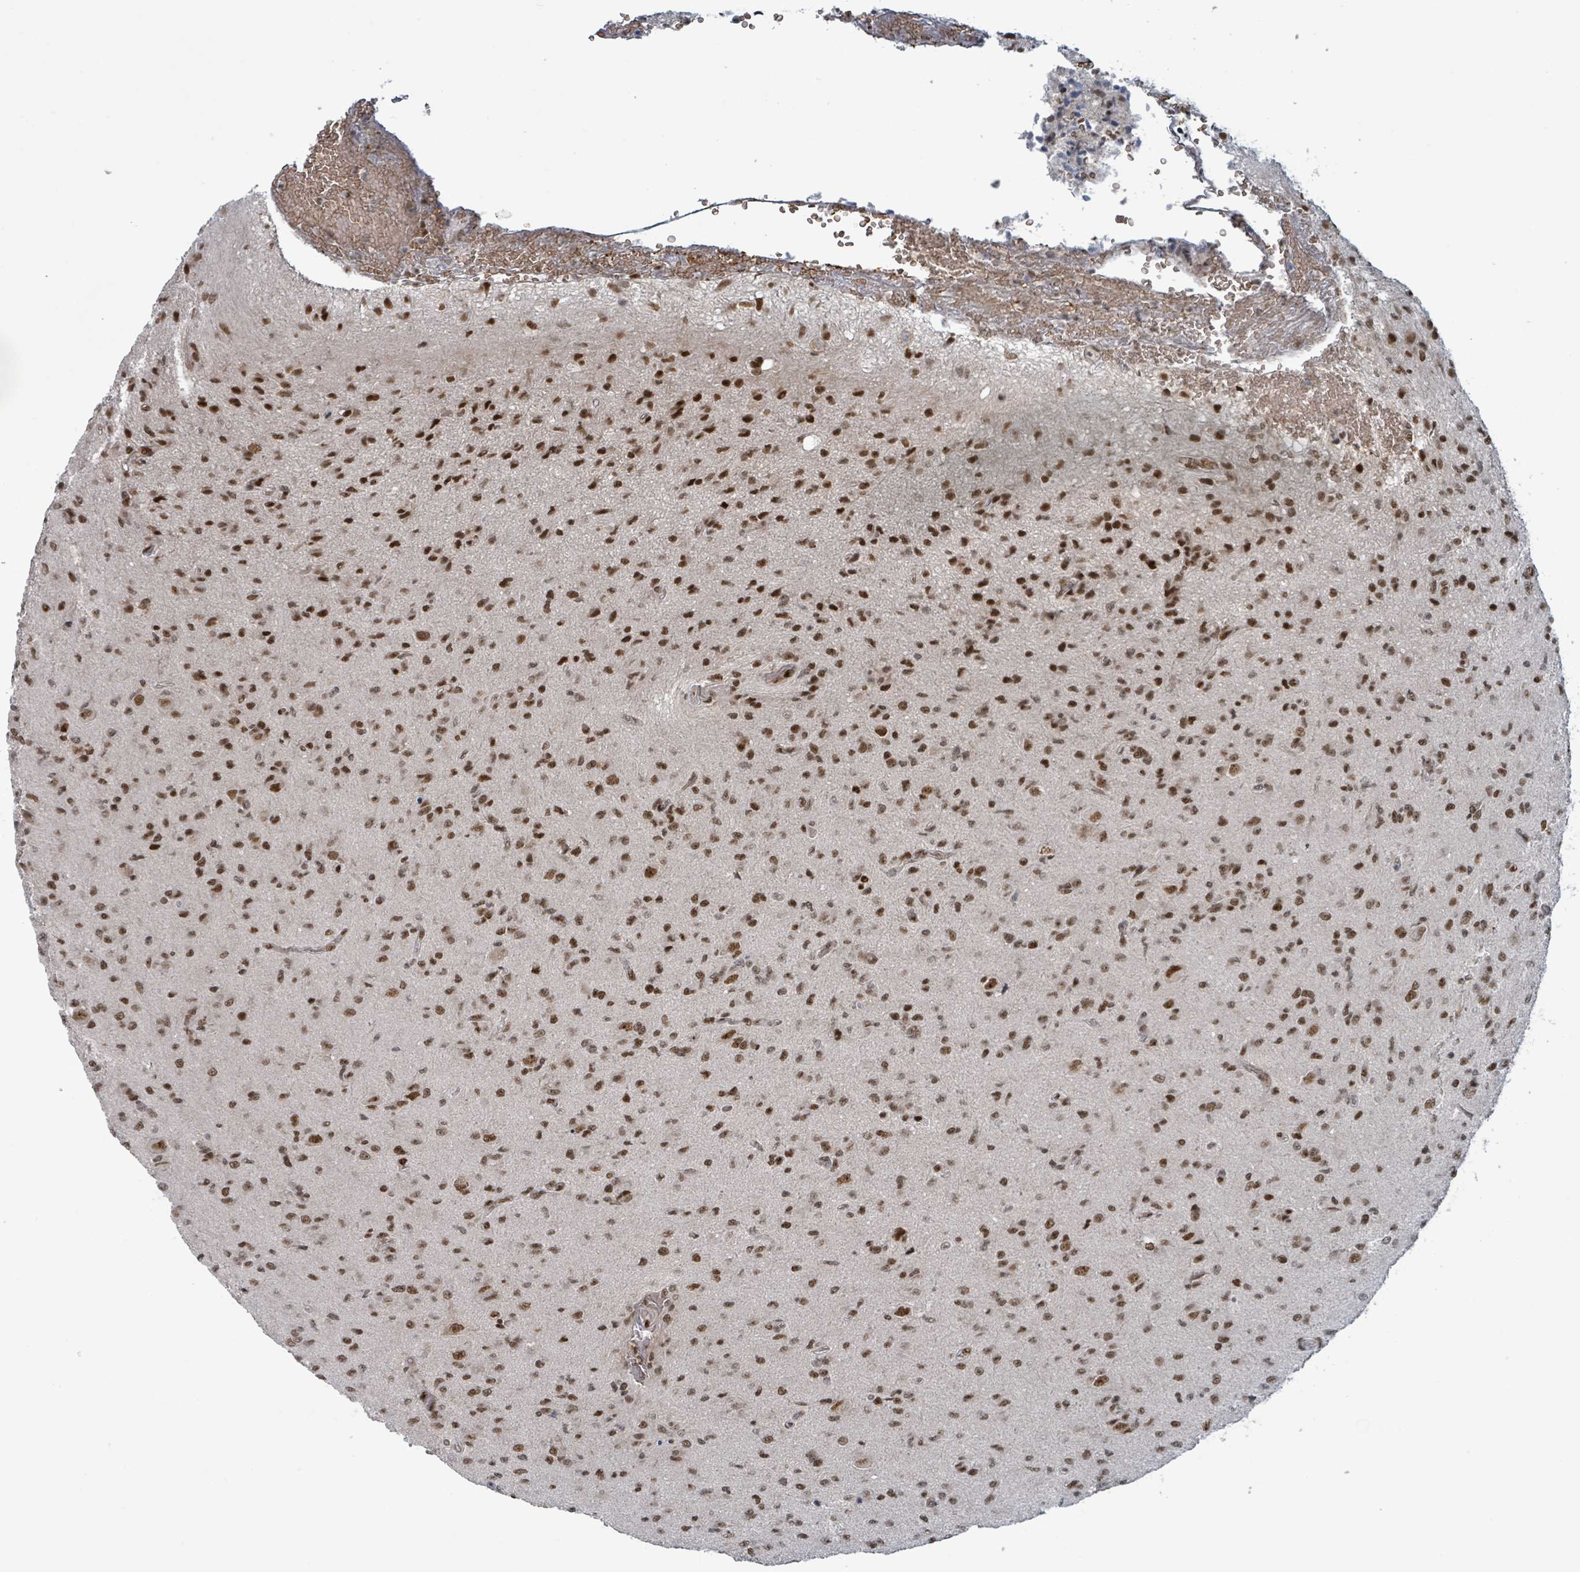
{"staining": {"intensity": "moderate", "quantity": ">75%", "location": "nuclear"}, "tissue": "glioma", "cell_type": "Tumor cells", "image_type": "cancer", "snomed": [{"axis": "morphology", "description": "Glioma, malignant, High grade"}, {"axis": "topography", "description": "Brain"}], "caption": "Immunohistochemistry (IHC) staining of malignant glioma (high-grade), which demonstrates medium levels of moderate nuclear positivity in about >75% of tumor cells indicating moderate nuclear protein positivity. The staining was performed using DAB (3,3'-diaminobenzidine) (brown) for protein detection and nuclei were counterstained in hematoxylin (blue).", "gene": "KLF3", "patient": {"sex": "male", "age": 36}}